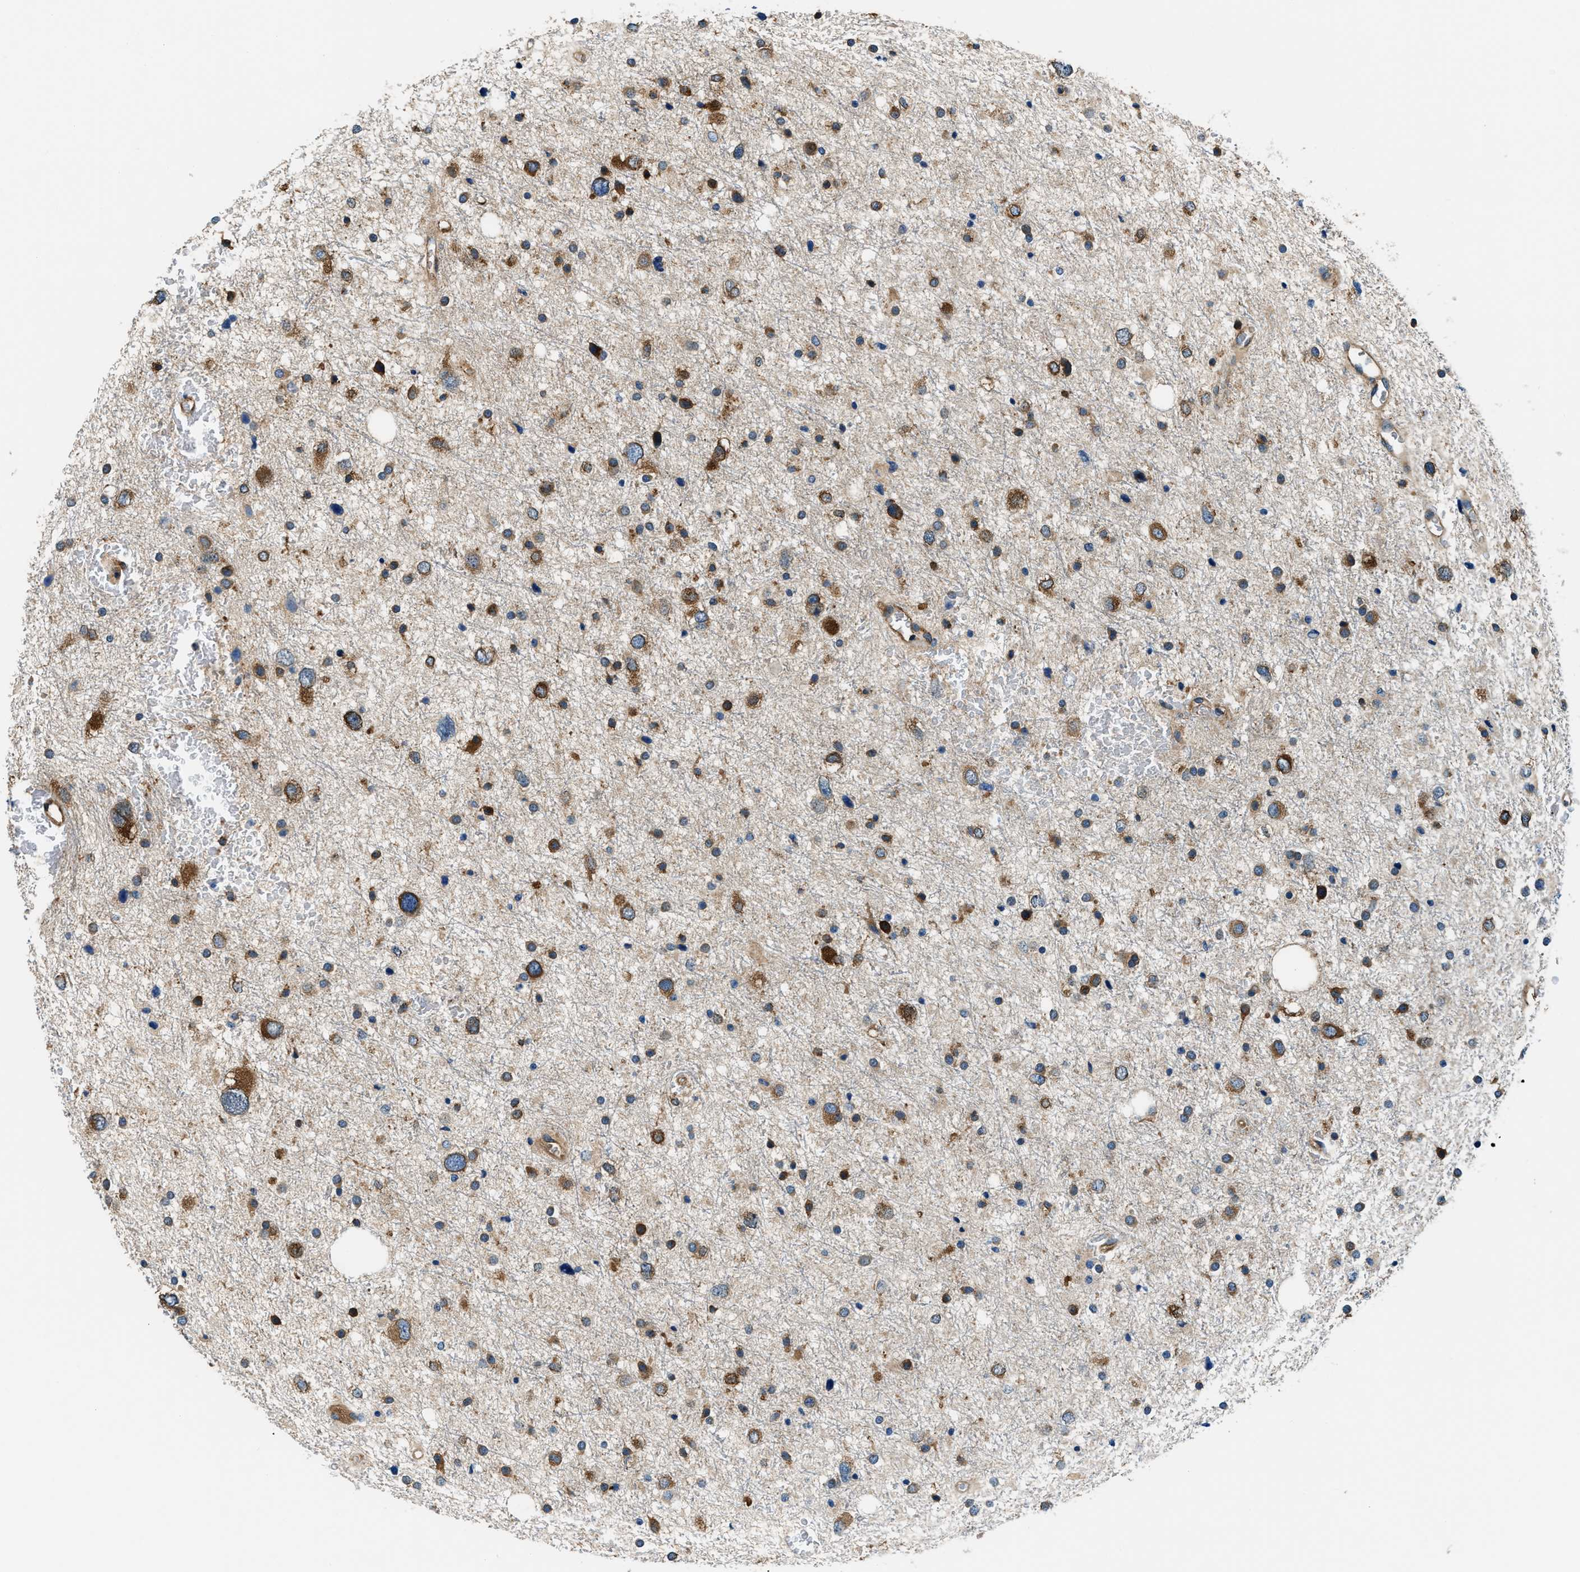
{"staining": {"intensity": "moderate", "quantity": ">75%", "location": "cytoplasmic/membranous"}, "tissue": "glioma", "cell_type": "Tumor cells", "image_type": "cancer", "snomed": [{"axis": "morphology", "description": "Glioma, malignant, Low grade"}, {"axis": "topography", "description": "Brain"}], "caption": "Moderate cytoplasmic/membranous positivity is appreciated in about >75% of tumor cells in low-grade glioma (malignant). The staining is performed using DAB (3,3'-diaminobenzidine) brown chromogen to label protein expression. The nuclei are counter-stained blue using hematoxylin.", "gene": "EEA1", "patient": {"sex": "female", "age": 37}}